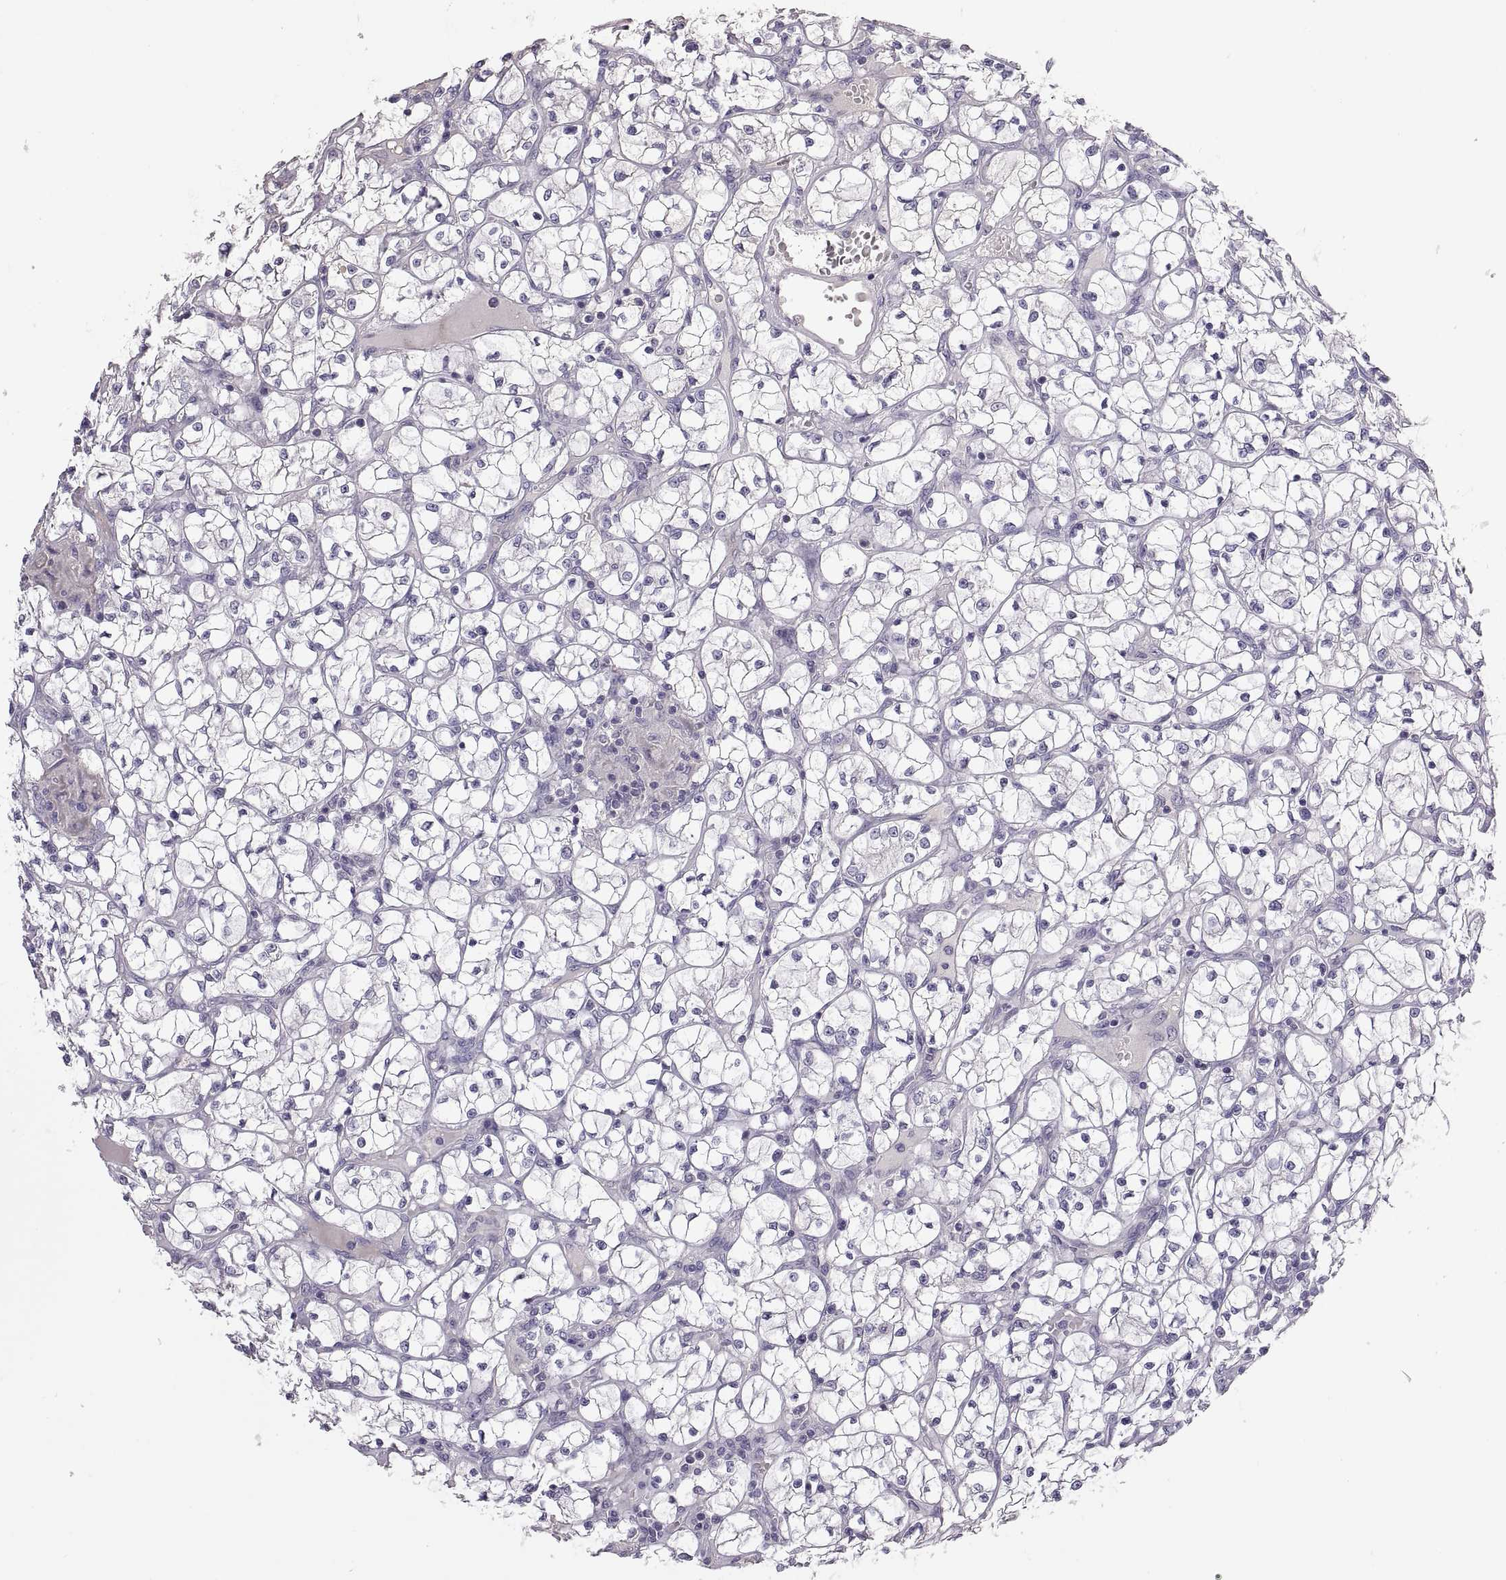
{"staining": {"intensity": "negative", "quantity": "none", "location": "none"}, "tissue": "renal cancer", "cell_type": "Tumor cells", "image_type": "cancer", "snomed": [{"axis": "morphology", "description": "Adenocarcinoma, NOS"}, {"axis": "topography", "description": "Kidney"}], "caption": "This is a photomicrograph of IHC staining of renal cancer, which shows no expression in tumor cells. The staining is performed using DAB brown chromogen with nuclei counter-stained in using hematoxylin.", "gene": "TBX19", "patient": {"sex": "female", "age": 64}}